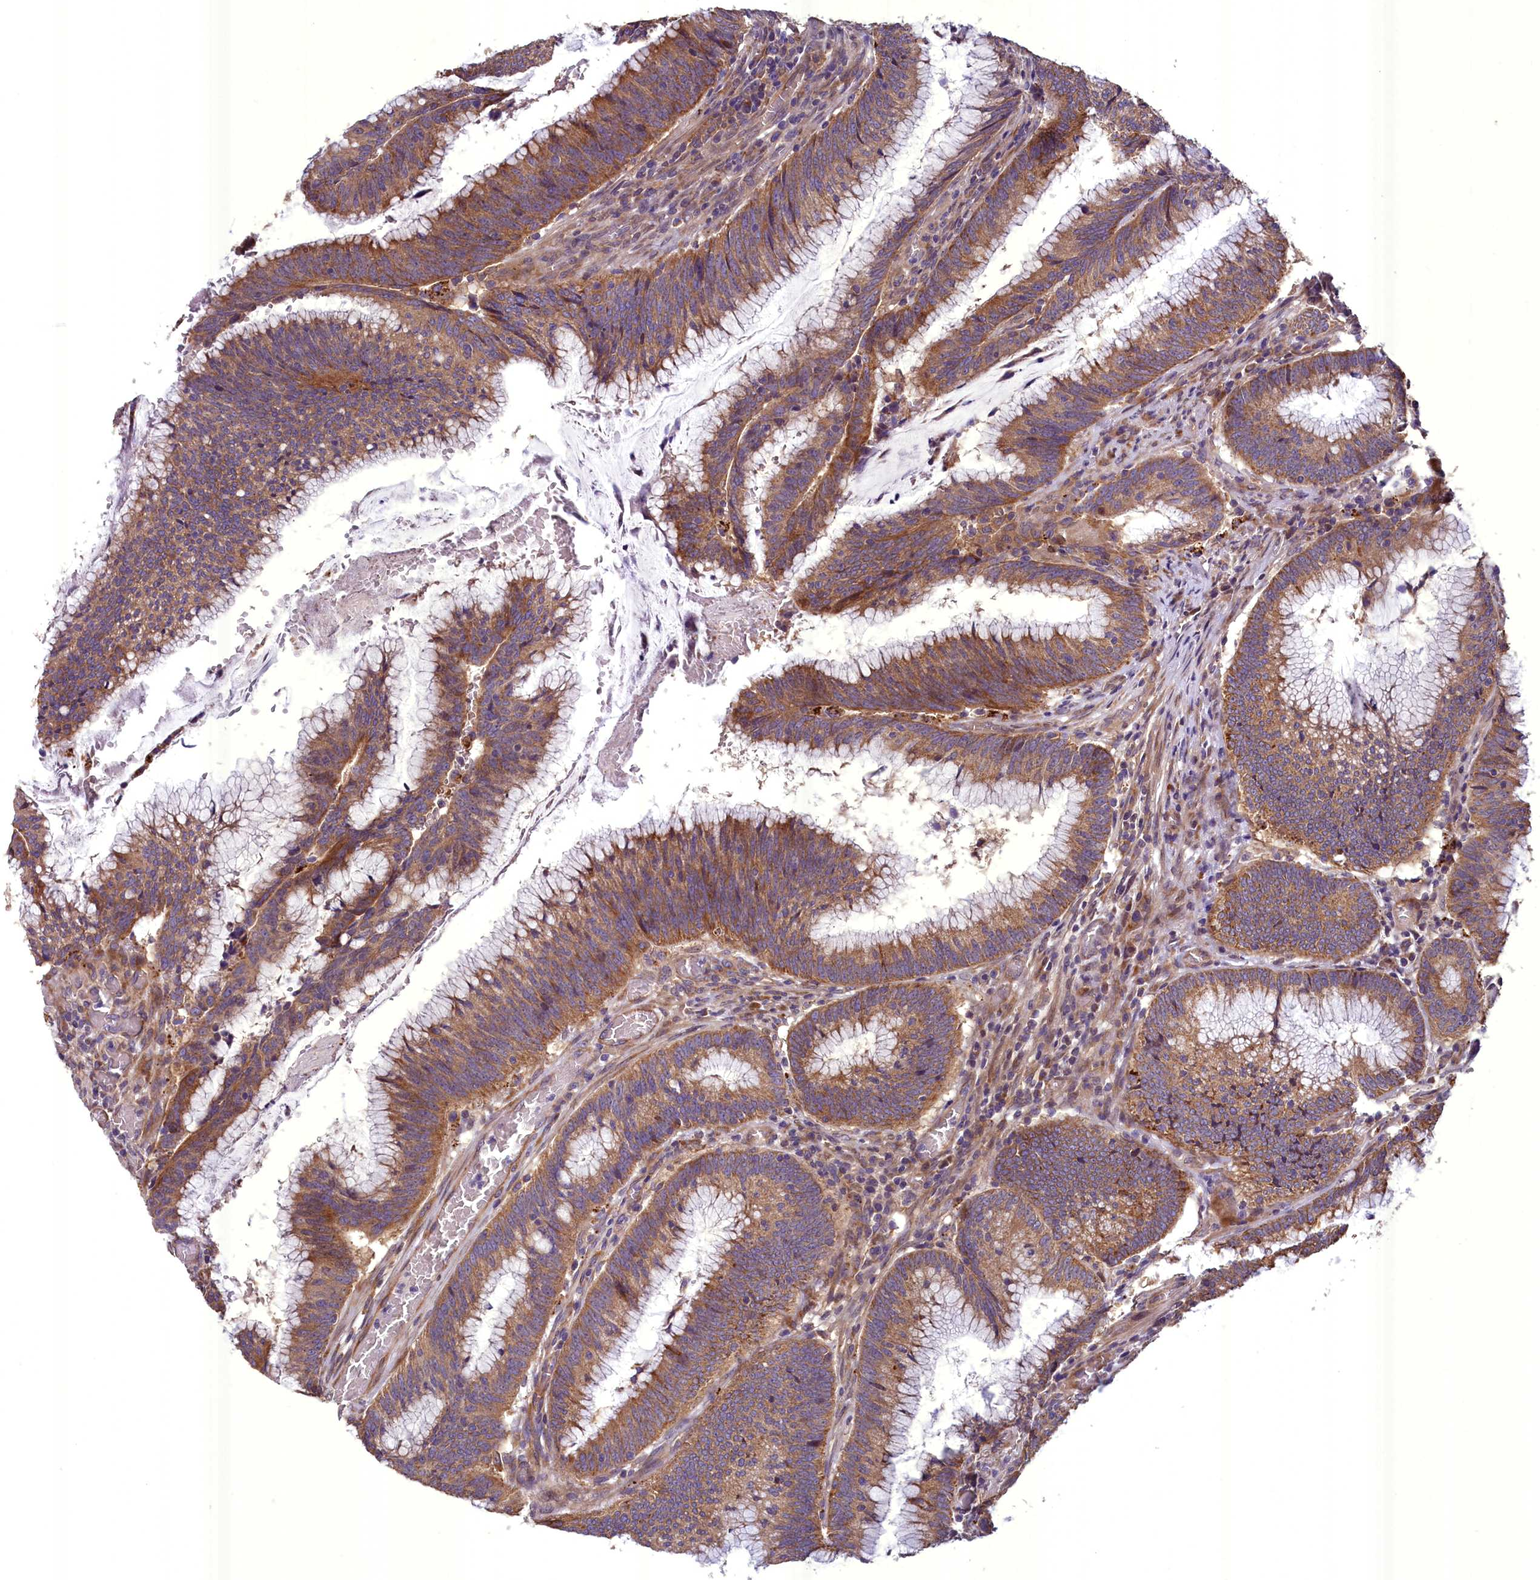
{"staining": {"intensity": "moderate", "quantity": ">75%", "location": "cytoplasmic/membranous"}, "tissue": "colorectal cancer", "cell_type": "Tumor cells", "image_type": "cancer", "snomed": [{"axis": "morphology", "description": "Adenocarcinoma, NOS"}, {"axis": "topography", "description": "Rectum"}], "caption": "Moderate cytoplasmic/membranous protein expression is seen in about >75% of tumor cells in colorectal cancer.", "gene": "ACAD8", "patient": {"sex": "female", "age": 77}}